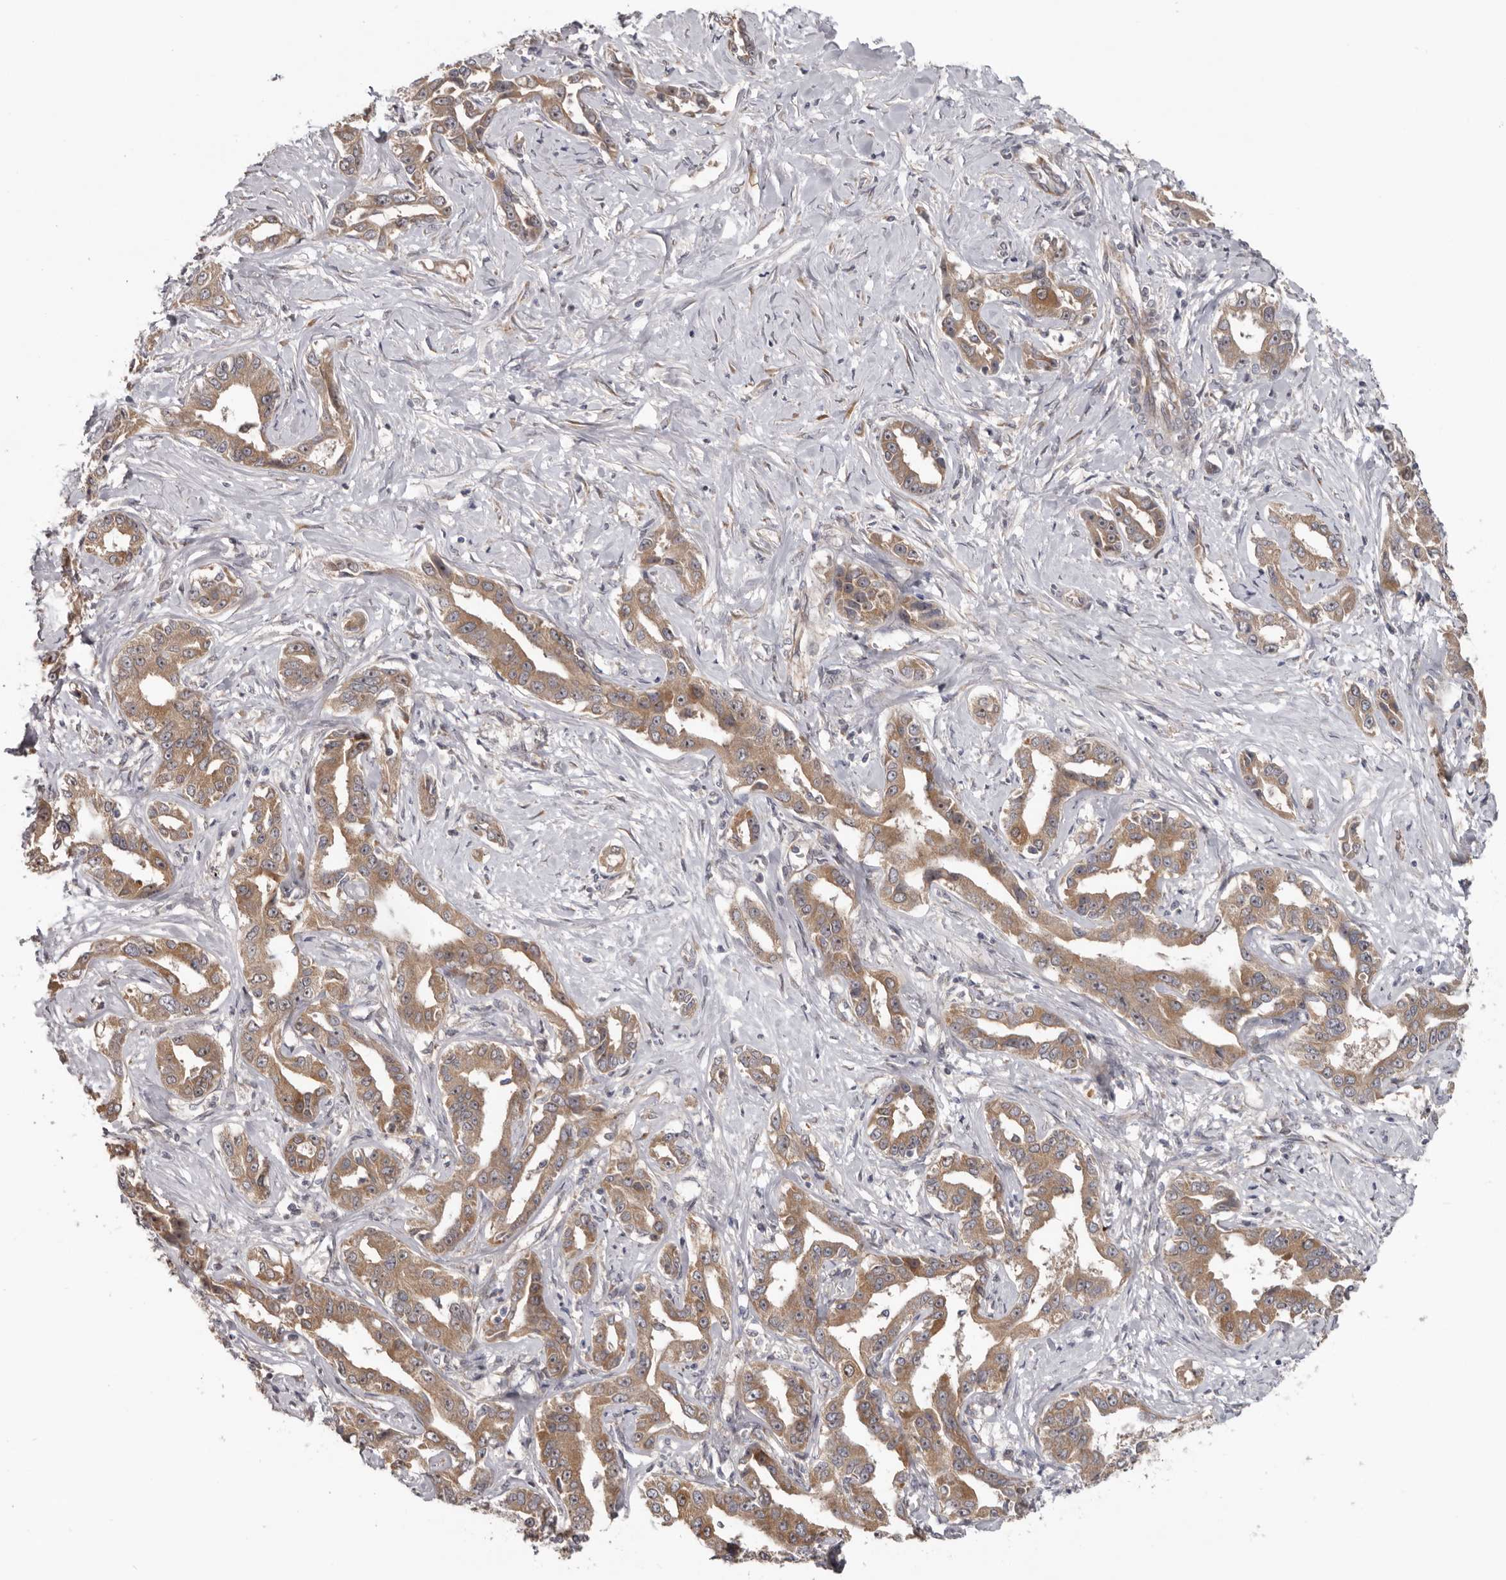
{"staining": {"intensity": "moderate", "quantity": ">75%", "location": "cytoplasmic/membranous"}, "tissue": "liver cancer", "cell_type": "Tumor cells", "image_type": "cancer", "snomed": [{"axis": "morphology", "description": "Cholangiocarcinoma"}, {"axis": "topography", "description": "Liver"}], "caption": "Immunohistochemistry (IHC) (DAB (3,3'-diaminobenzidine)) staining of human liver cancer demonstrates moderate cytoplasmic/membranous protein positivity in about >75% of tumor cells. (IHC, brightfield microscopy, high magnification).", "gene": "HINT3", "patient": {"sex": "male", "age": 59}}